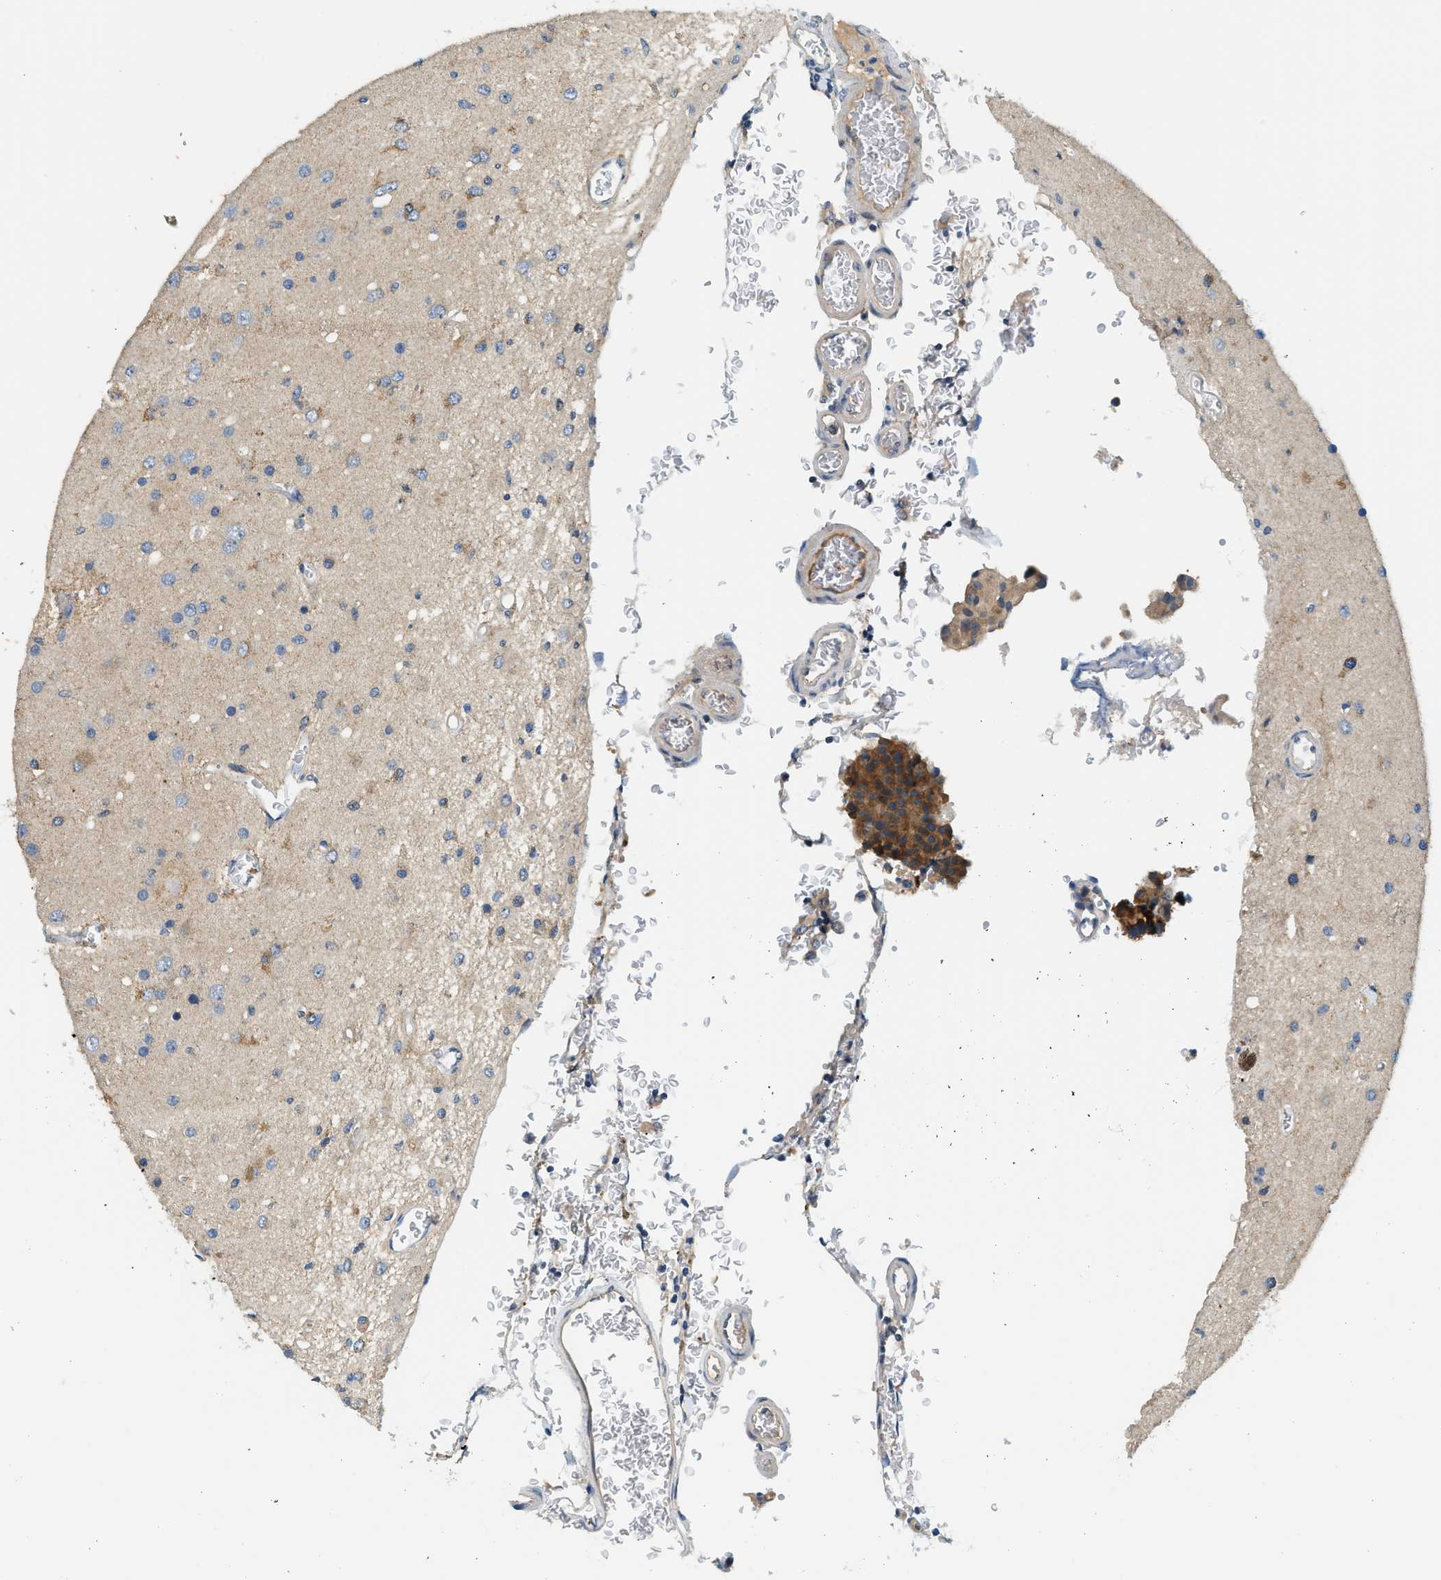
{"staining": {"intensity": "weak", "quantity": "25%-75%", "location": "cytoplasmic/membranous"}, "tissue": "glioma", "cell_type": "Tumor cells", "image_type": "cancer", "snomed": [{"axis": "morphology", "description": "Normal tissue, NOS"}, {"axis": "morphology", "description": "Glioma, malignant, High grade"}, {"axis": "topography", "description": "Cerebral cortex"}], "caption": "Immunohistochemical staining of glioma displays low levels of weak cytoplasmic/membranous protein expression in approximately 25%-75% of tumor cells. The staining is performed using DAB (3,3'-diaminobenzidine) brown chromogen to label protein expression. The nuclei are counter-stained blue using hematoxylin.", "gene": "KCNK1", "patient": {"sex": "male", "age": 77}}